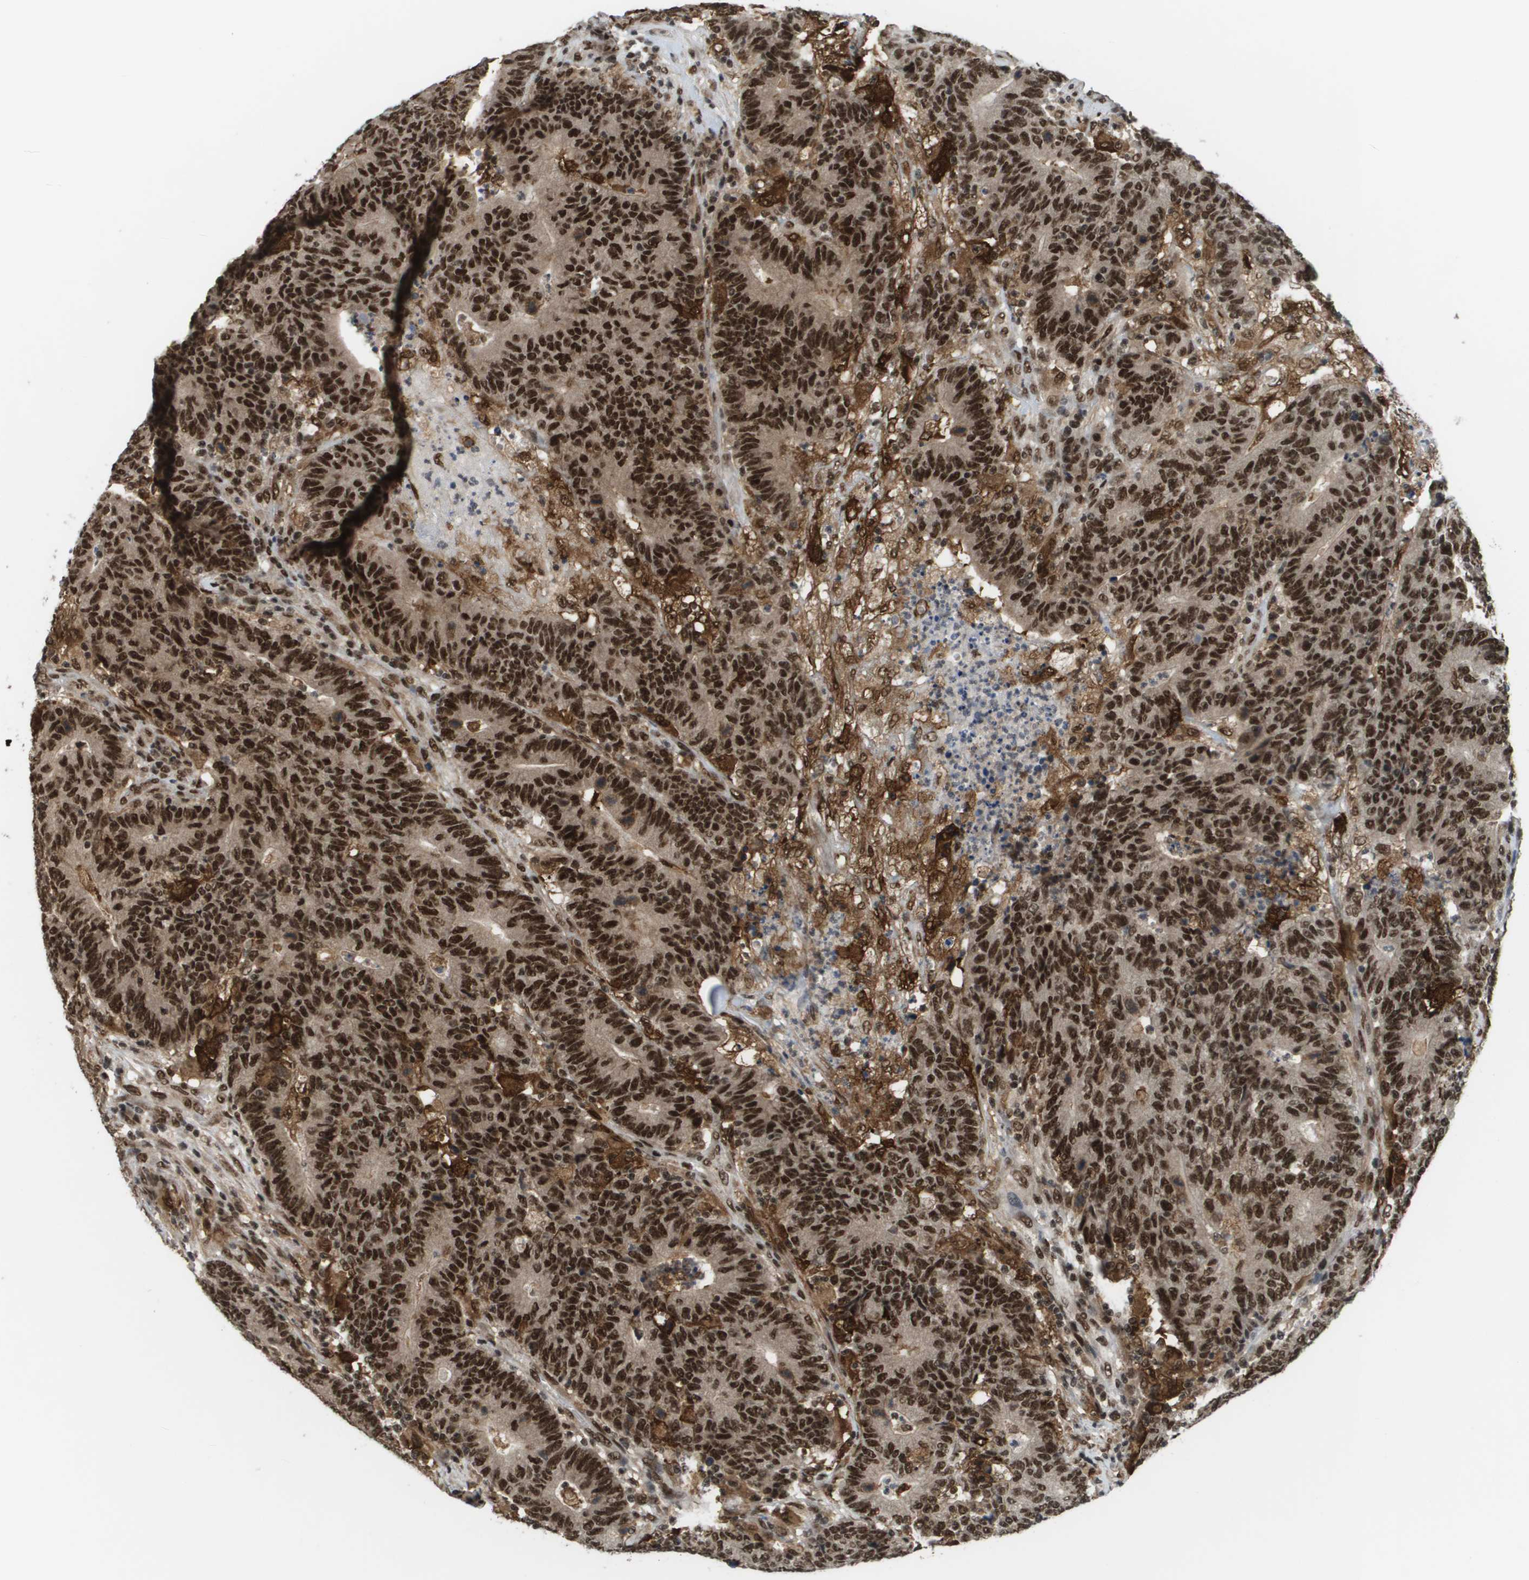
{"staining": {"intensity": "strong", "quantity": ">75%", "location": "cytoplasmic/membranous,nuclear"}, "tissue": "colorectal cancer", "cell_type": "Tumor cells", "image_type": "cancer", "snomed": [{"axis": "morphology", "description": "Normal tissue, NOS"}, {"axis": "morphology", "description": "Adenocarcinoma, NOS"}, {"axis": "topography", "description": "Colon"}], "caption": "Adenocarcinoma (colorectal) stained for a protein demonstrates strong cytoplasmic/membranous and nuclear positivity in tumor cells.", "gene": "PRCC", "patient": {"sex": "female", "age": 75}}